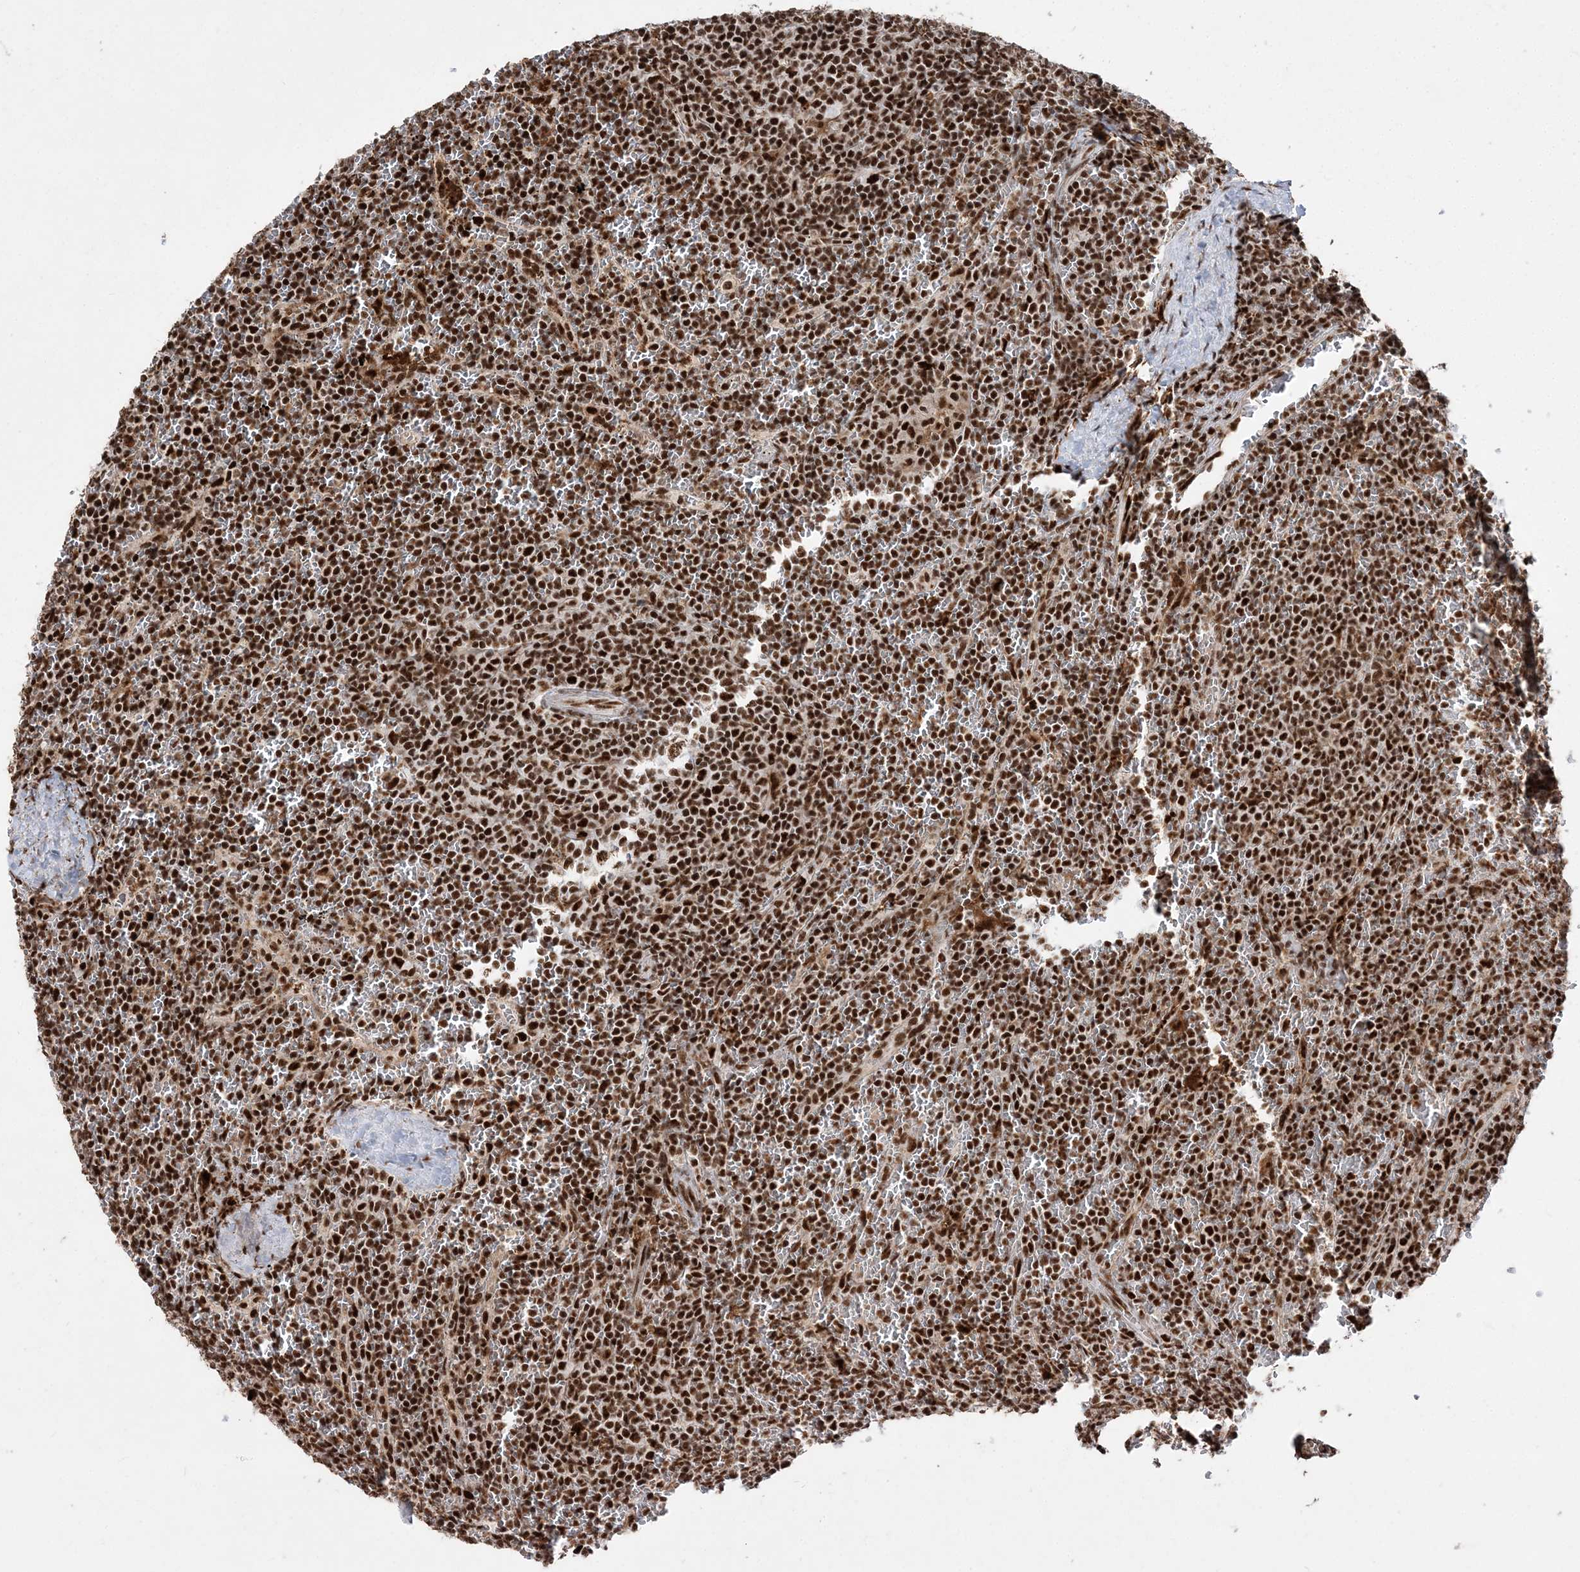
{"staining": {"intensity": "strong", "quantity": ">75%", "location": "nuclear"}, "tissue": "lymphoma", "cell_type": "Tumor cells", "image_type": "cancer", "snomed": [{"axis": "morphology", "description": "Malignant lymphoma, non-Hodgkin's type, Low grade"}, {"axis": "topography", "description": "Spleen"}], "caption": "Immunohistochemistry histopathology image of lymphoma stained for a protein (brown), which shows high levels of strong nuclear positivity in about >75% of tumor cells.", "gene": "RBM17", "patient": {"sex": "female", "age": 19}}